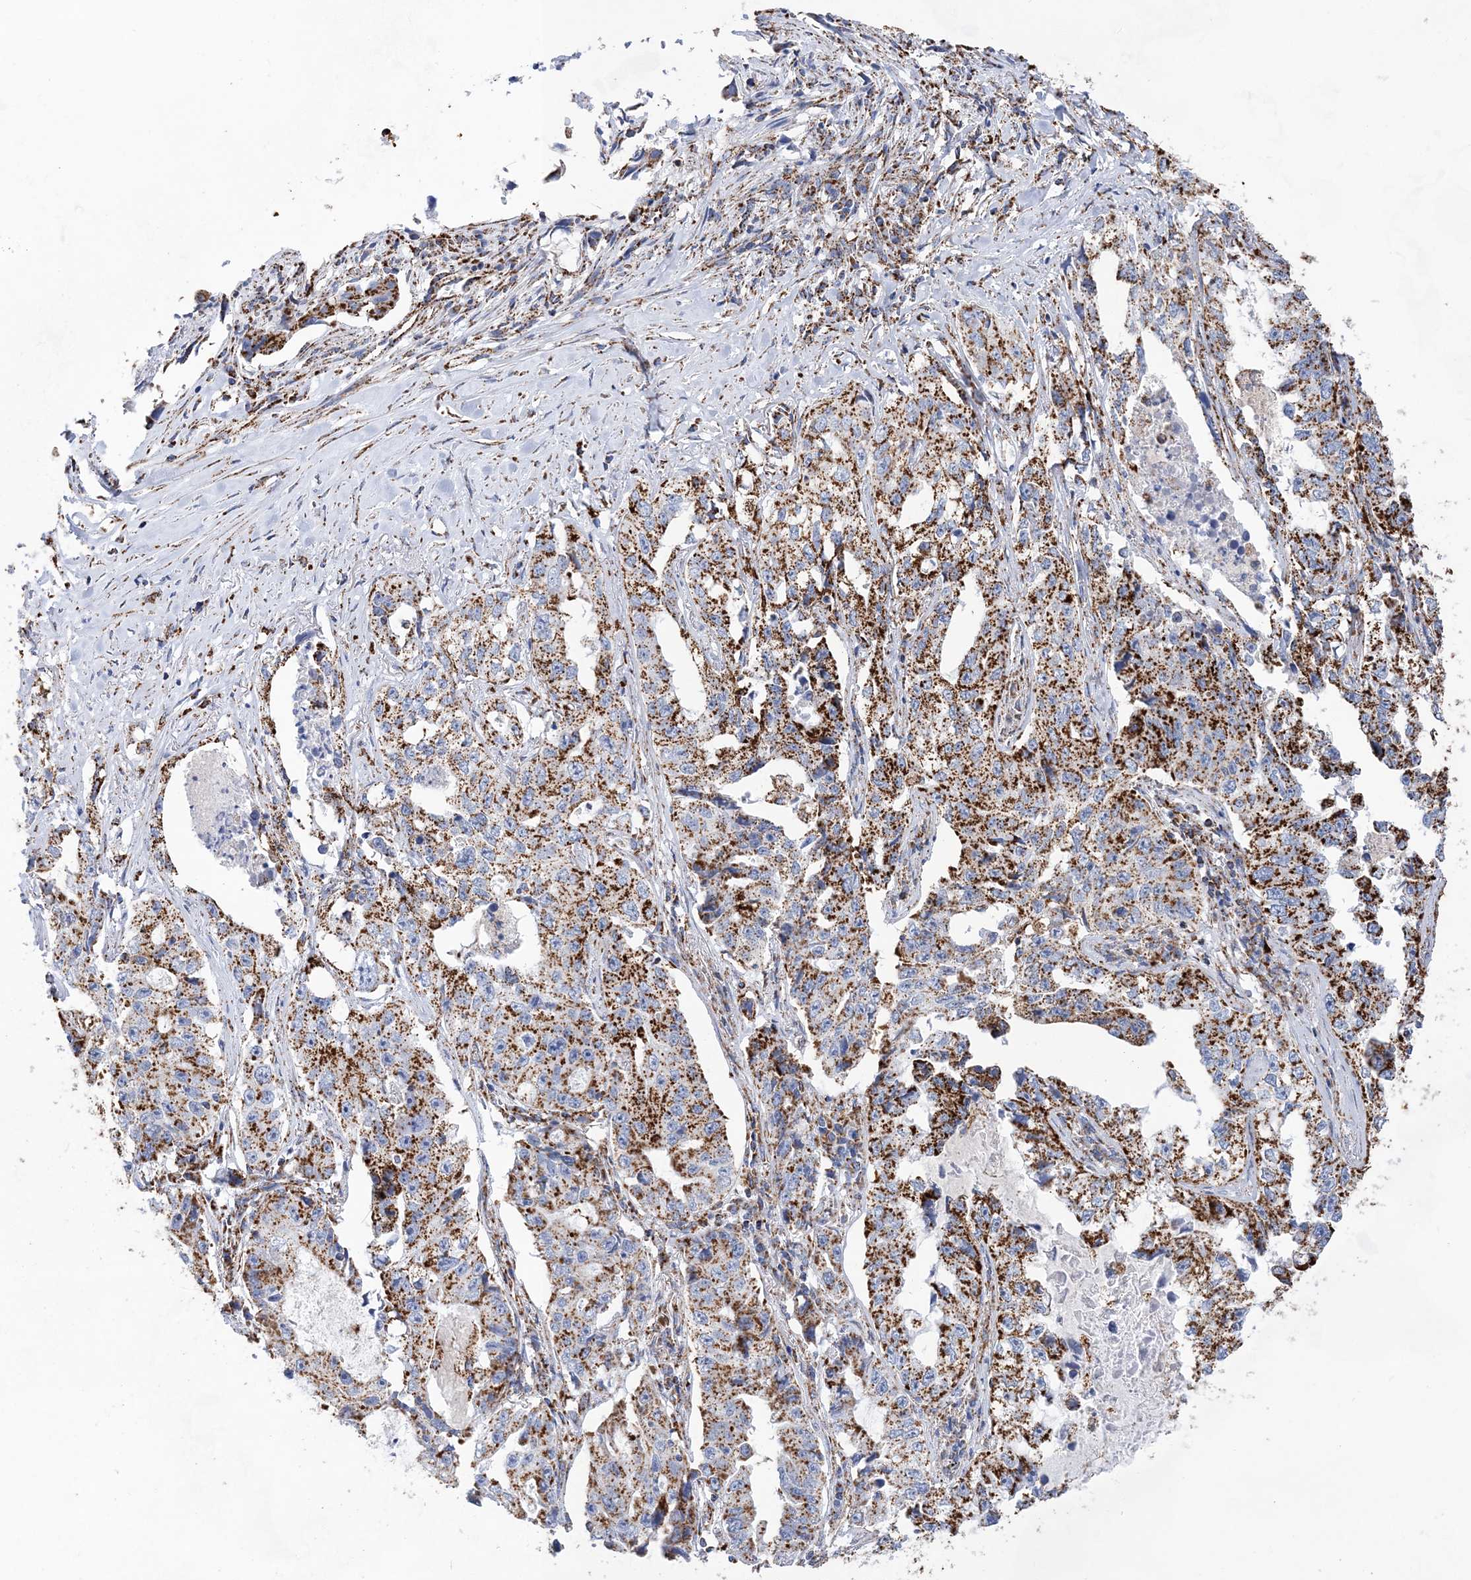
{"staining": {"intensity": "strong", "quantity": ">75%", "location": "cytoplasmic/membranous"}, "tissue": "lung cancer", "cell_type": "Tumor cells", "image_type": "cancer", "snomed": [{"axis": "morphology", "description": "Adenocarcinoma, NOS"}, {"axis": "topography", "description": "Lung"}], "caption": "Immunohistochemical staining of human lung cancer (adenocarcinoma) exhibits high levels of strong cytoplasmic/membranous protein positivity in about >75% of tumor cells.", "gene": "ACOT9", "patient": {"sex": "female", "age": 51}}